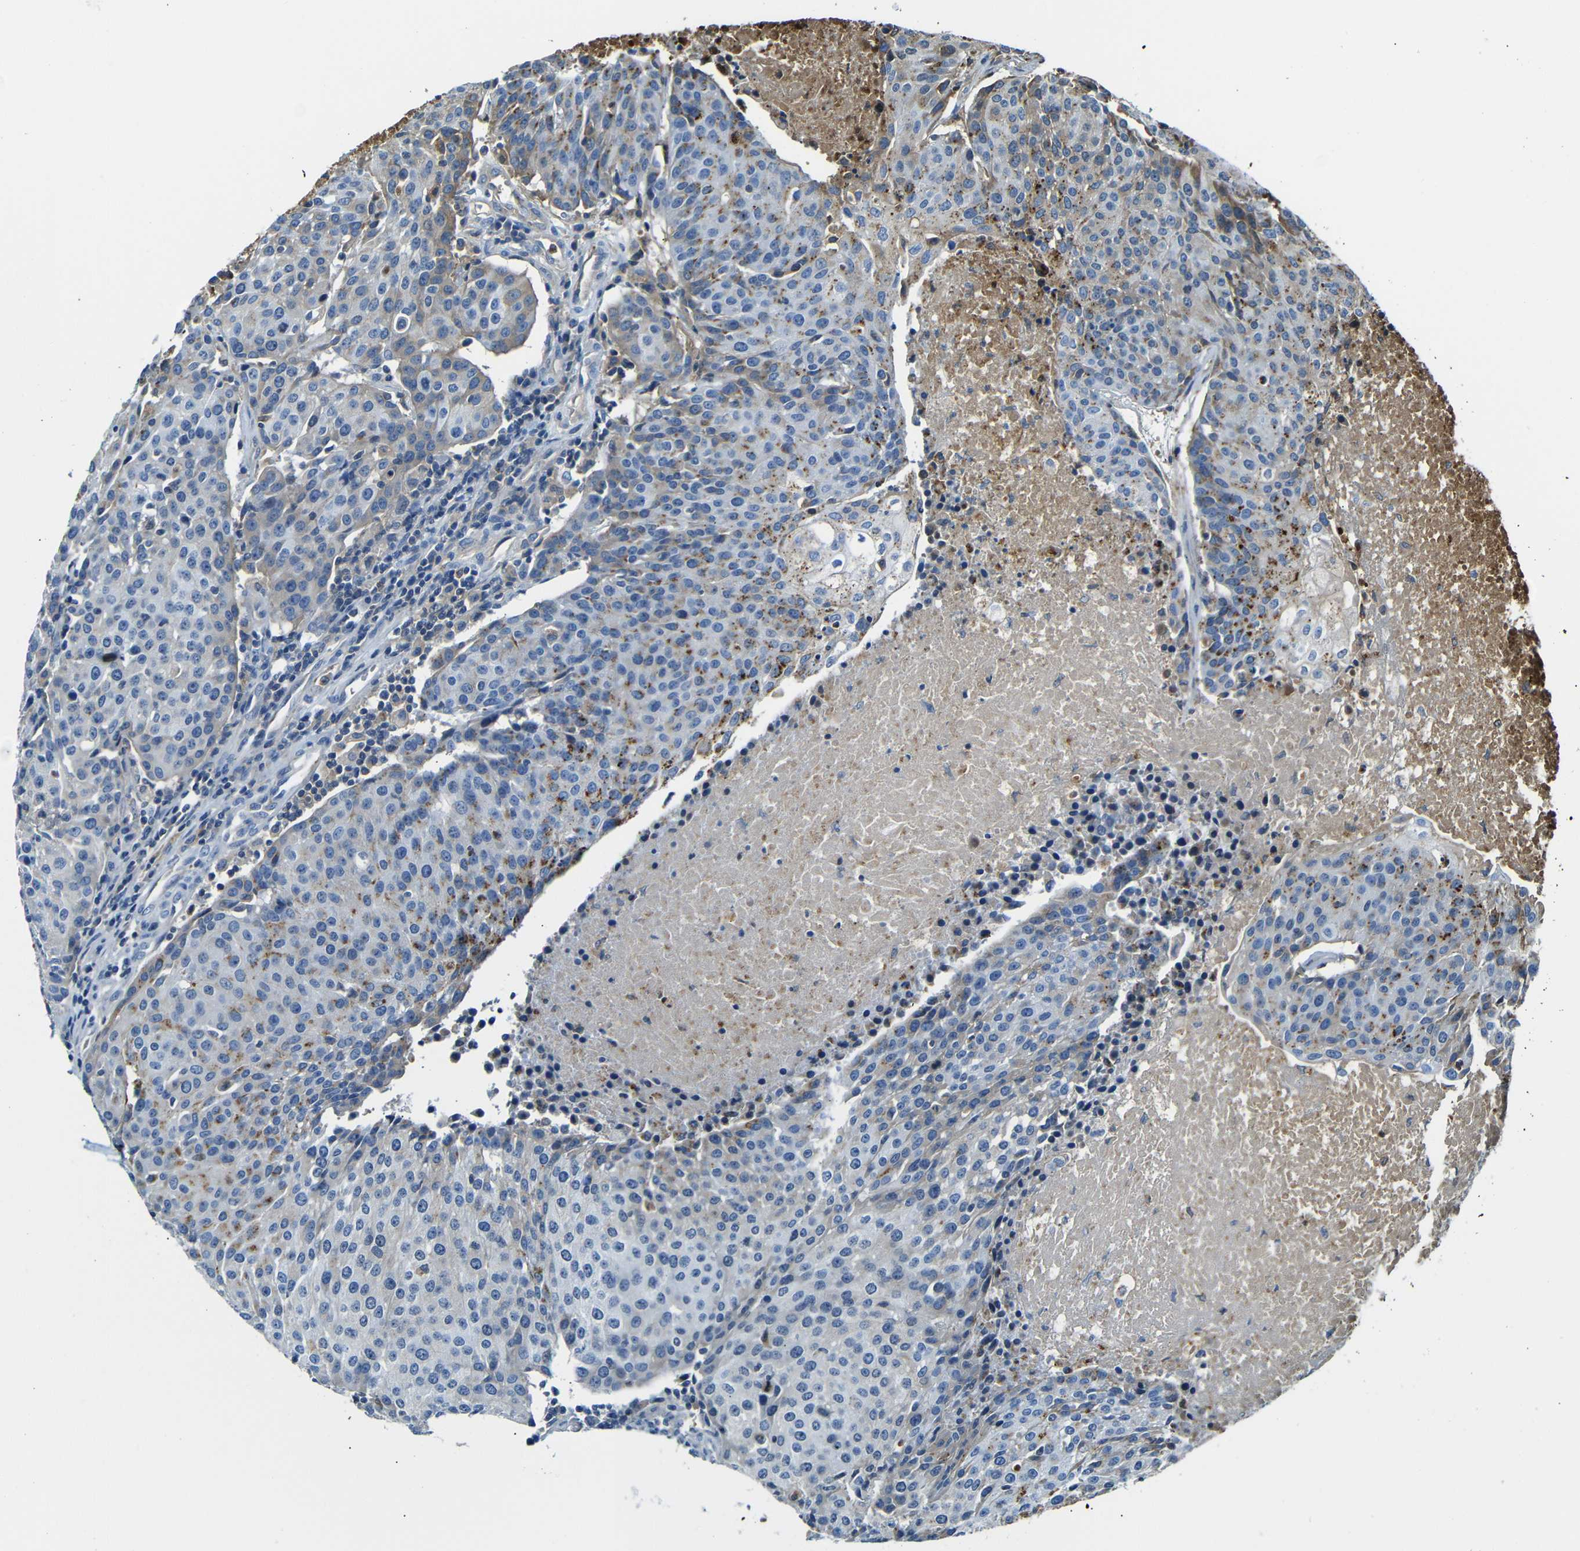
{"staining": {"intensity": "moderate", "quantity": "<25%", "location": "cytoplasmic/membranous"}, "tissue": "urothelial cancer", "cell_type": "Tumor cells", "image_type": "cancer", "snomed": [{"axis": "morphology", "description": "Urothelial carcinoma, High grade"}, {"axis": "topography", "description": "Urinary bladder"}], "caption": "Immunohistochemistry (IHC) micrograph of human urothelial cancer stained for a protein (brown), which demonstrates low levels of moderate cytoplasmic/membranous positivity in approximately <25% of tumor cells.", "gene": "SERPINA1", "patient": {"sex": "female", "age": 85}}